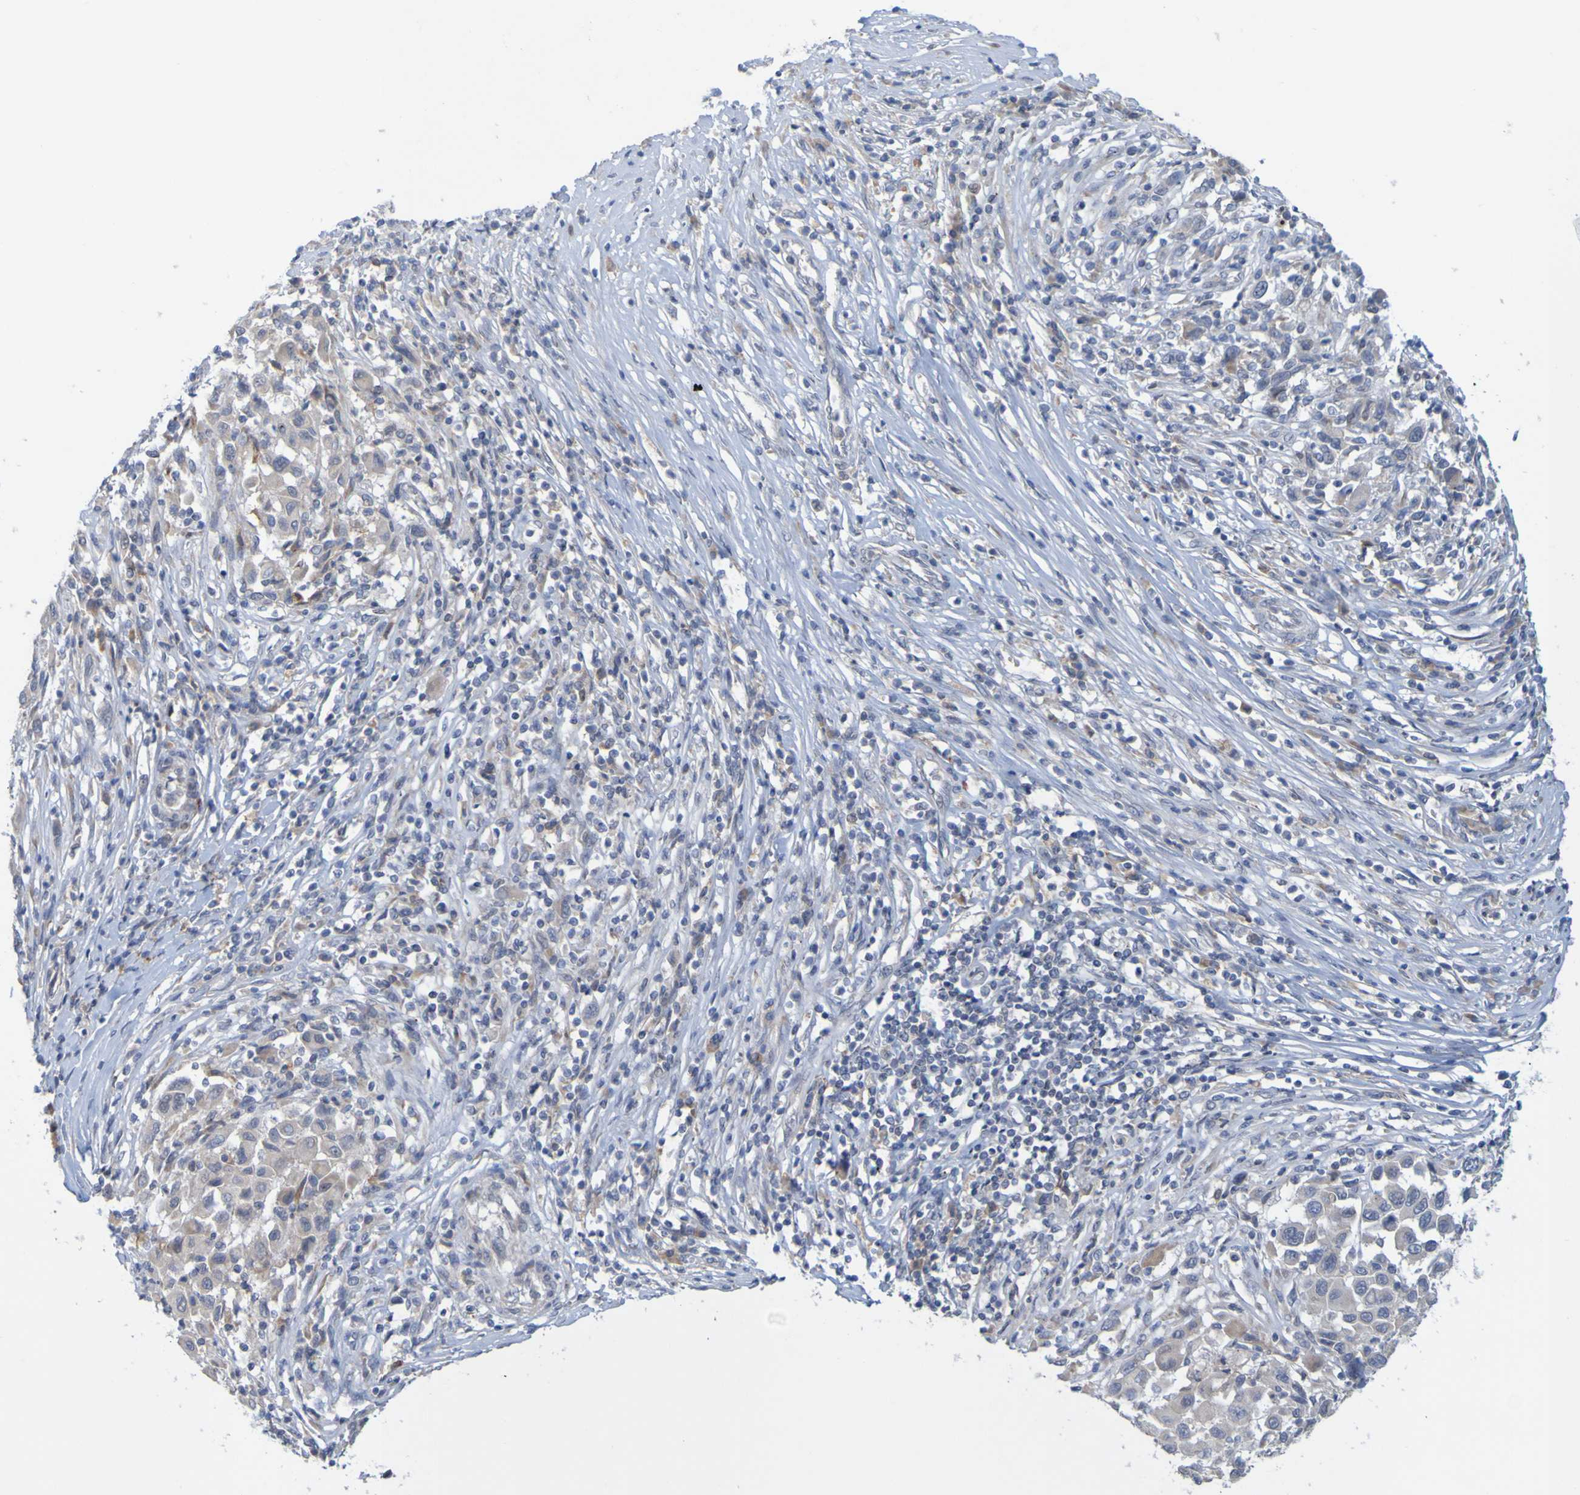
{"staining": {"intensity": "weak", "quantity": ">75%", "location": "cytoplasmic/membranous"}, "tissue": "melanoma", "cell_type": "Tumor cells", "image_type": "cancer", "snomed": [{"axis": "morphology", "description": "Malignant melanoma, Metastatic site"}, {"axis": "topography", "description": "Lymph node"}], "caption": "Protein expression analysis of melanoma demonstrates weak cytoplasmic/membranous positivity in approximately >75% of tumor cells.", "gene": "LILRB5", "patient": {"sex": "male", "age": 61}}